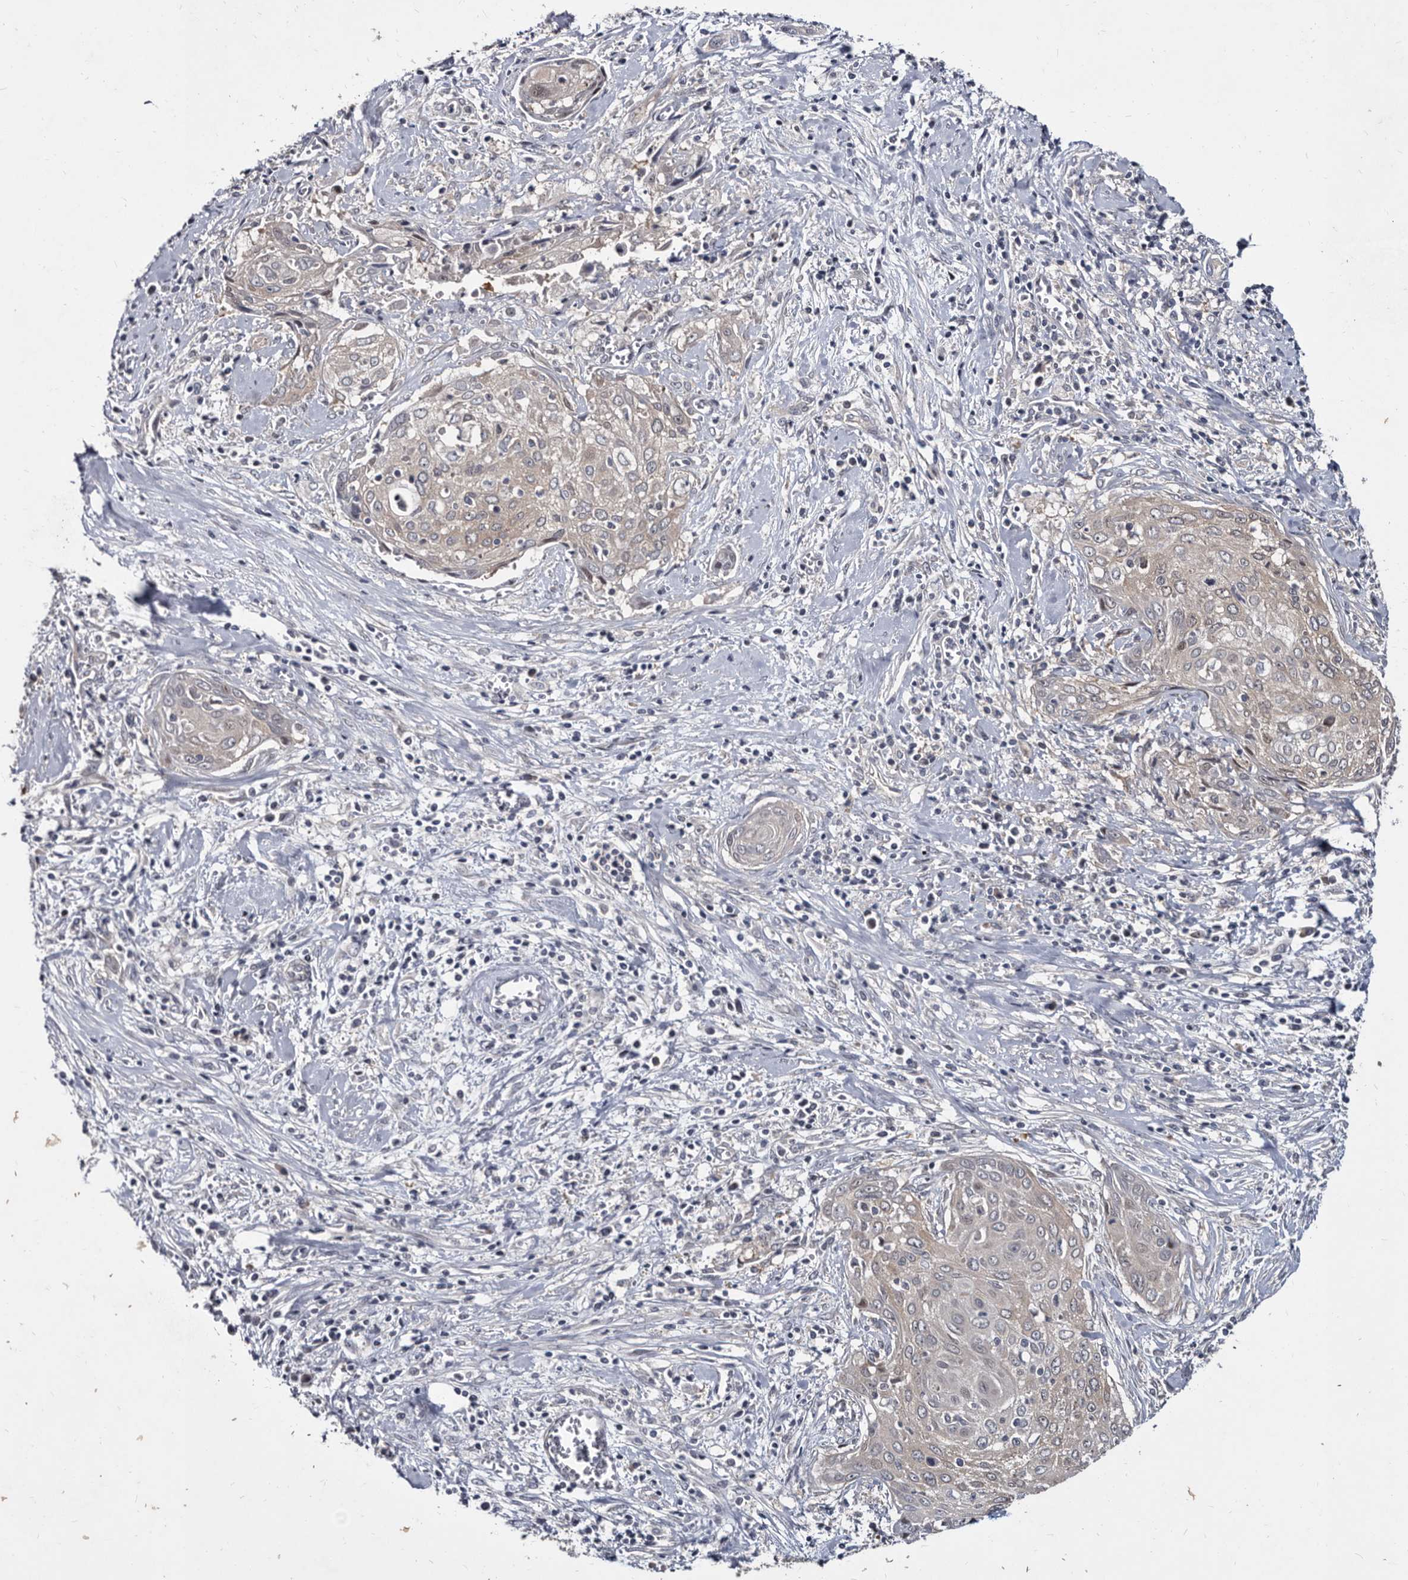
{"staining": {"intensity": "weak", "quantity": "25%-75%", "location": "cytoplasmic/membranous"}, "tissue": "cervical cancer", "cell_type": "Tumor cells", "image_type": "cancer", "snomed": [{"axis": "morphology", "description": "Squamous cell carcinoma, NOS"}, {"axis": "topography", "description": "Cervix"}], "caption": "Immunohistochemical staining of cervical squamous cell carcinoma exhibits low levels of weak cytoplasmic/membranous staining in about 25%-75% of tumor cells.", "gene": "ABCF2", "patient": {"sex": "female", "age": 55}}